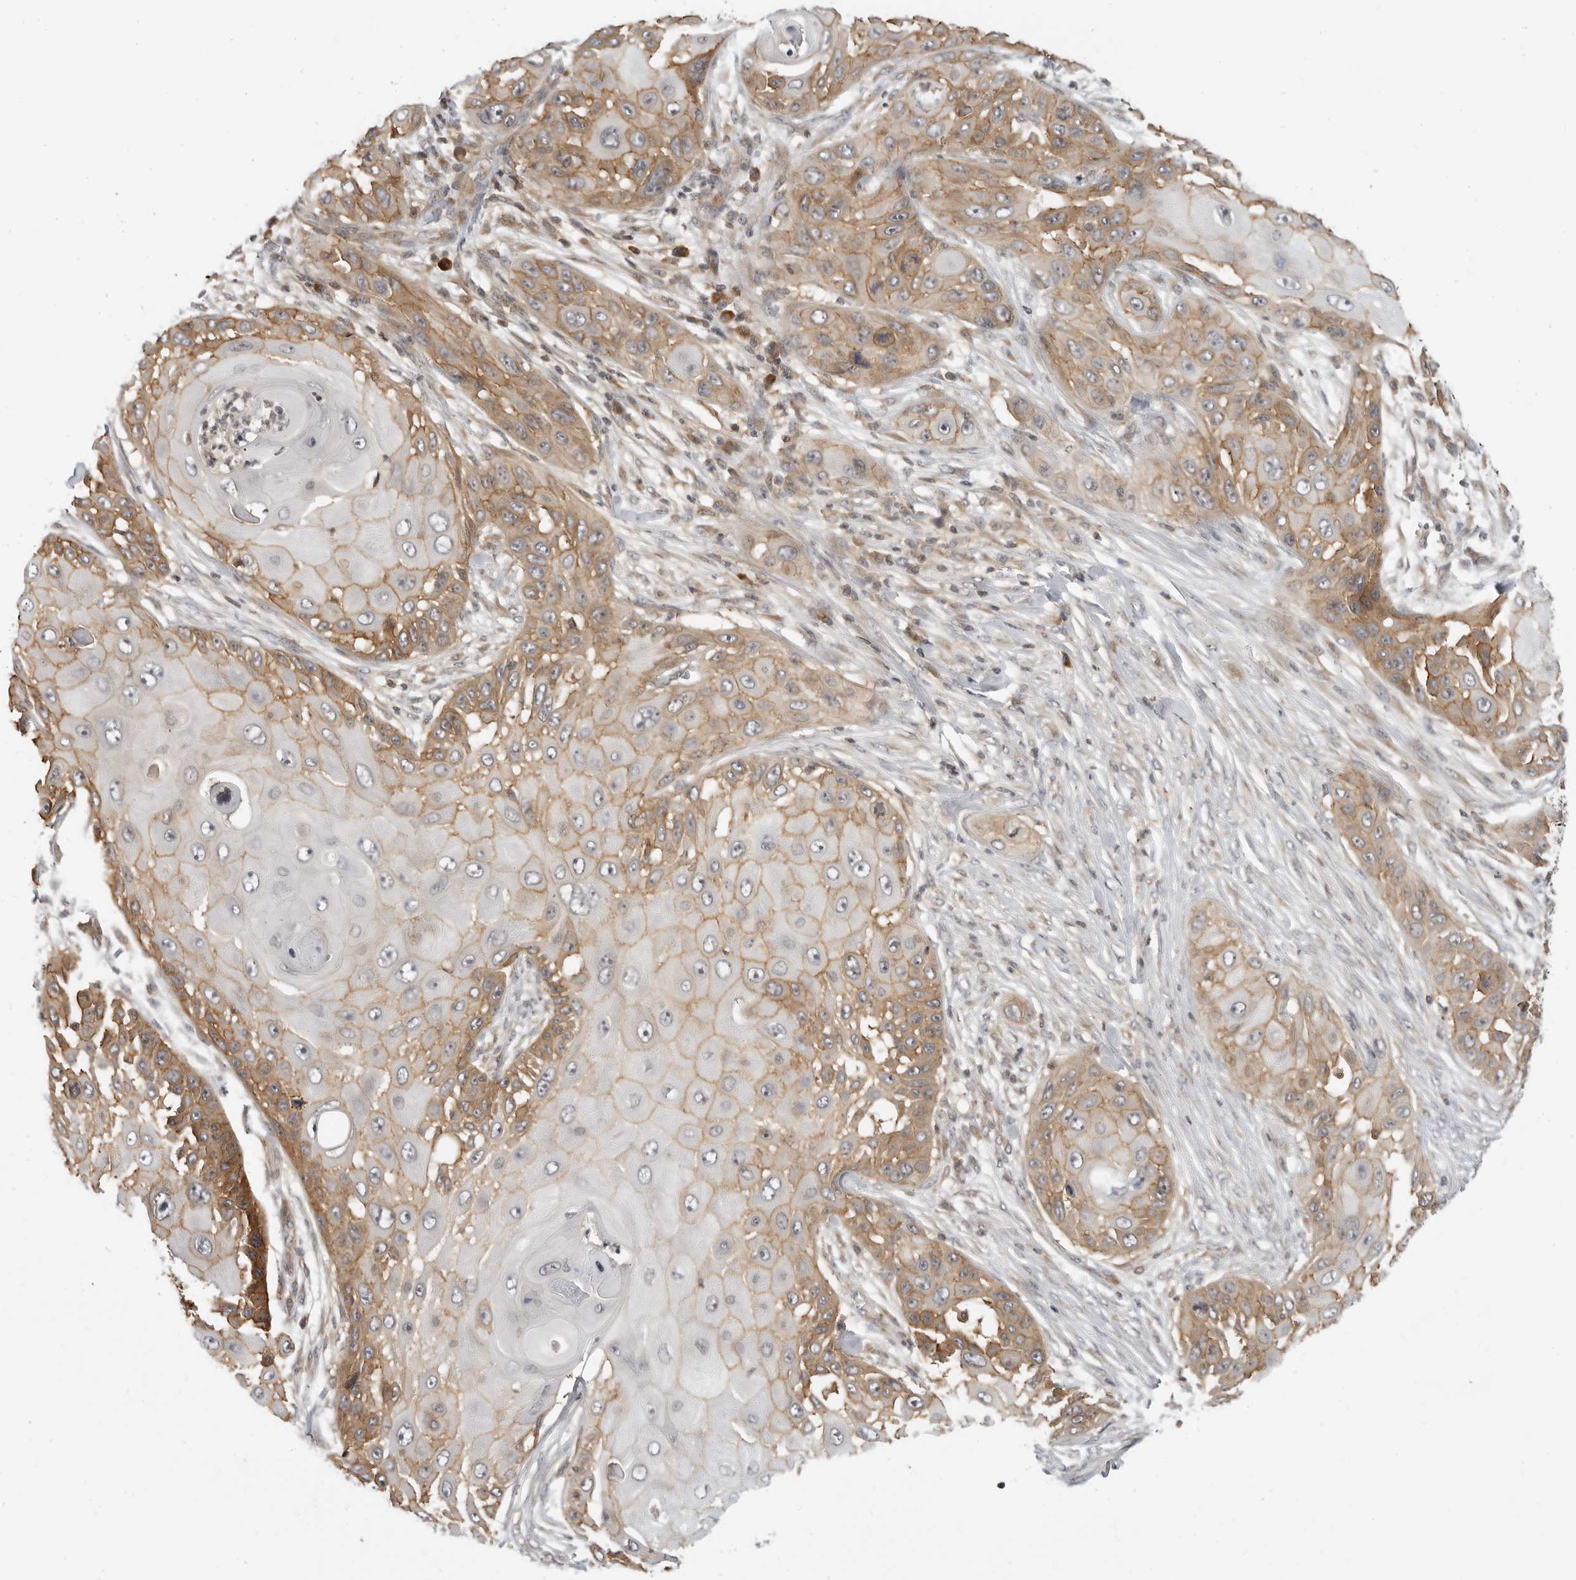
{"staining": {"intensity": "moderate", "quantity": ">75%", "location": "cytoplasmic/membranous"}, "tissue": "skin cancer", "cell_type": "Tumor cells", "image_type": "cancer", "snomed": [{"axis": "morphology", "description": "Squamous cell carcinoma, NOS"}, {"axis": "topography", "description": "Skin"}], "caption": "Protein expression by immunohistochemistry reveals moderate cytoplasmic/membranous expression in approximately >75% of tumor cells in squamous cell carcinoma (skin).", "gene": "PRRC2A", "patient": {"sex": "female", "age": 44}}